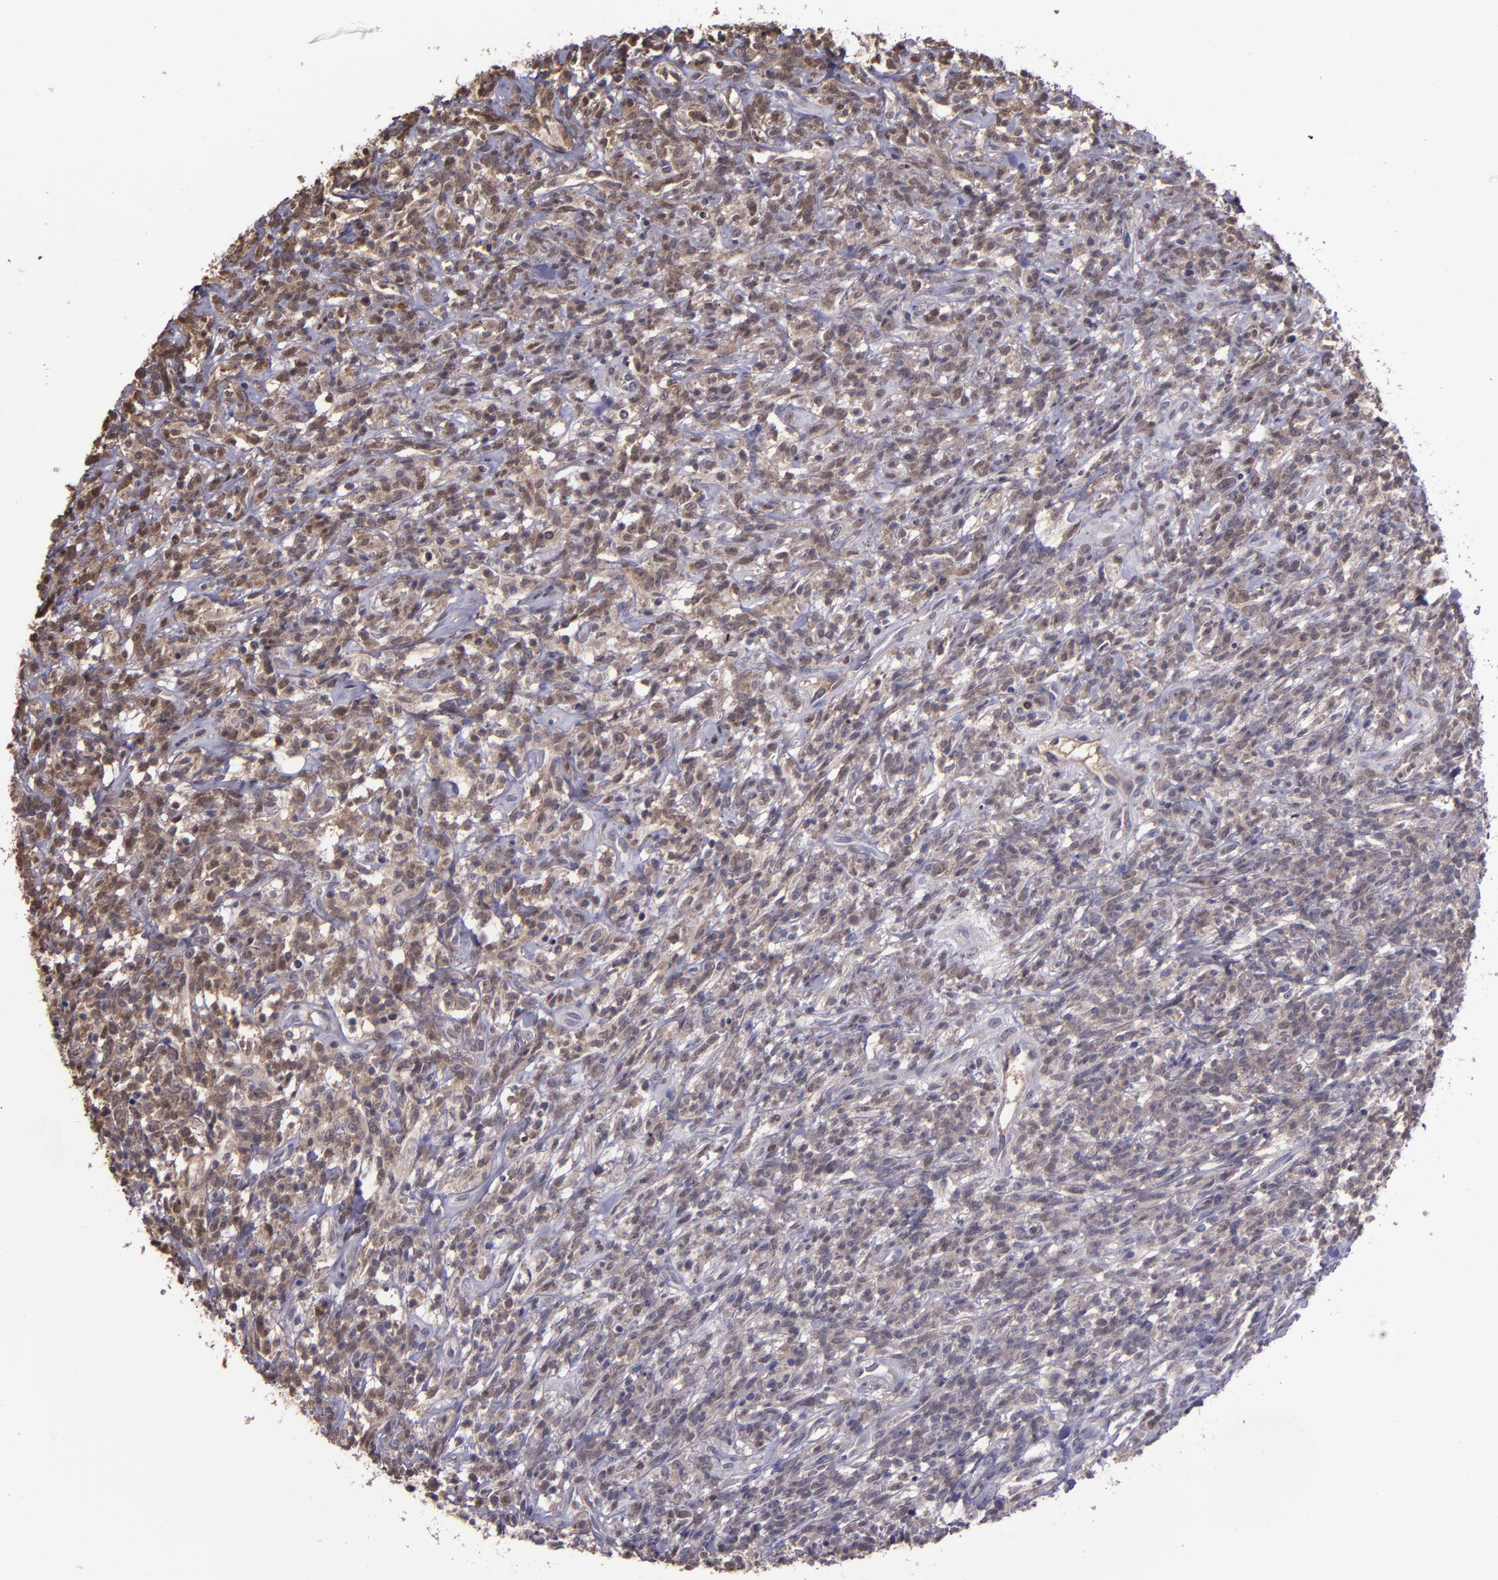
{"staining": {"intensity": "weak", "quantity": "25%-75%", "location": "cytoplasmic/membranous"}, "tissue": "lymphoma", "cell_type": "Tumor cells", "image_type": "cancer", "snomed": [{"axis": "morphology", "description": "Malignant lymphoma, non-Hodgkin's type, High grade"}, {"axis": "topography", "description": "Lymph node"}], "caption": "Protein analysis of lymphoma tissue demonstrates weak cytoplasmic/membranous positivity in approximately 25%-75% of tumor cells.", "gene": "SERPINF2", "patient": {"sex": "female", "age": 73}}